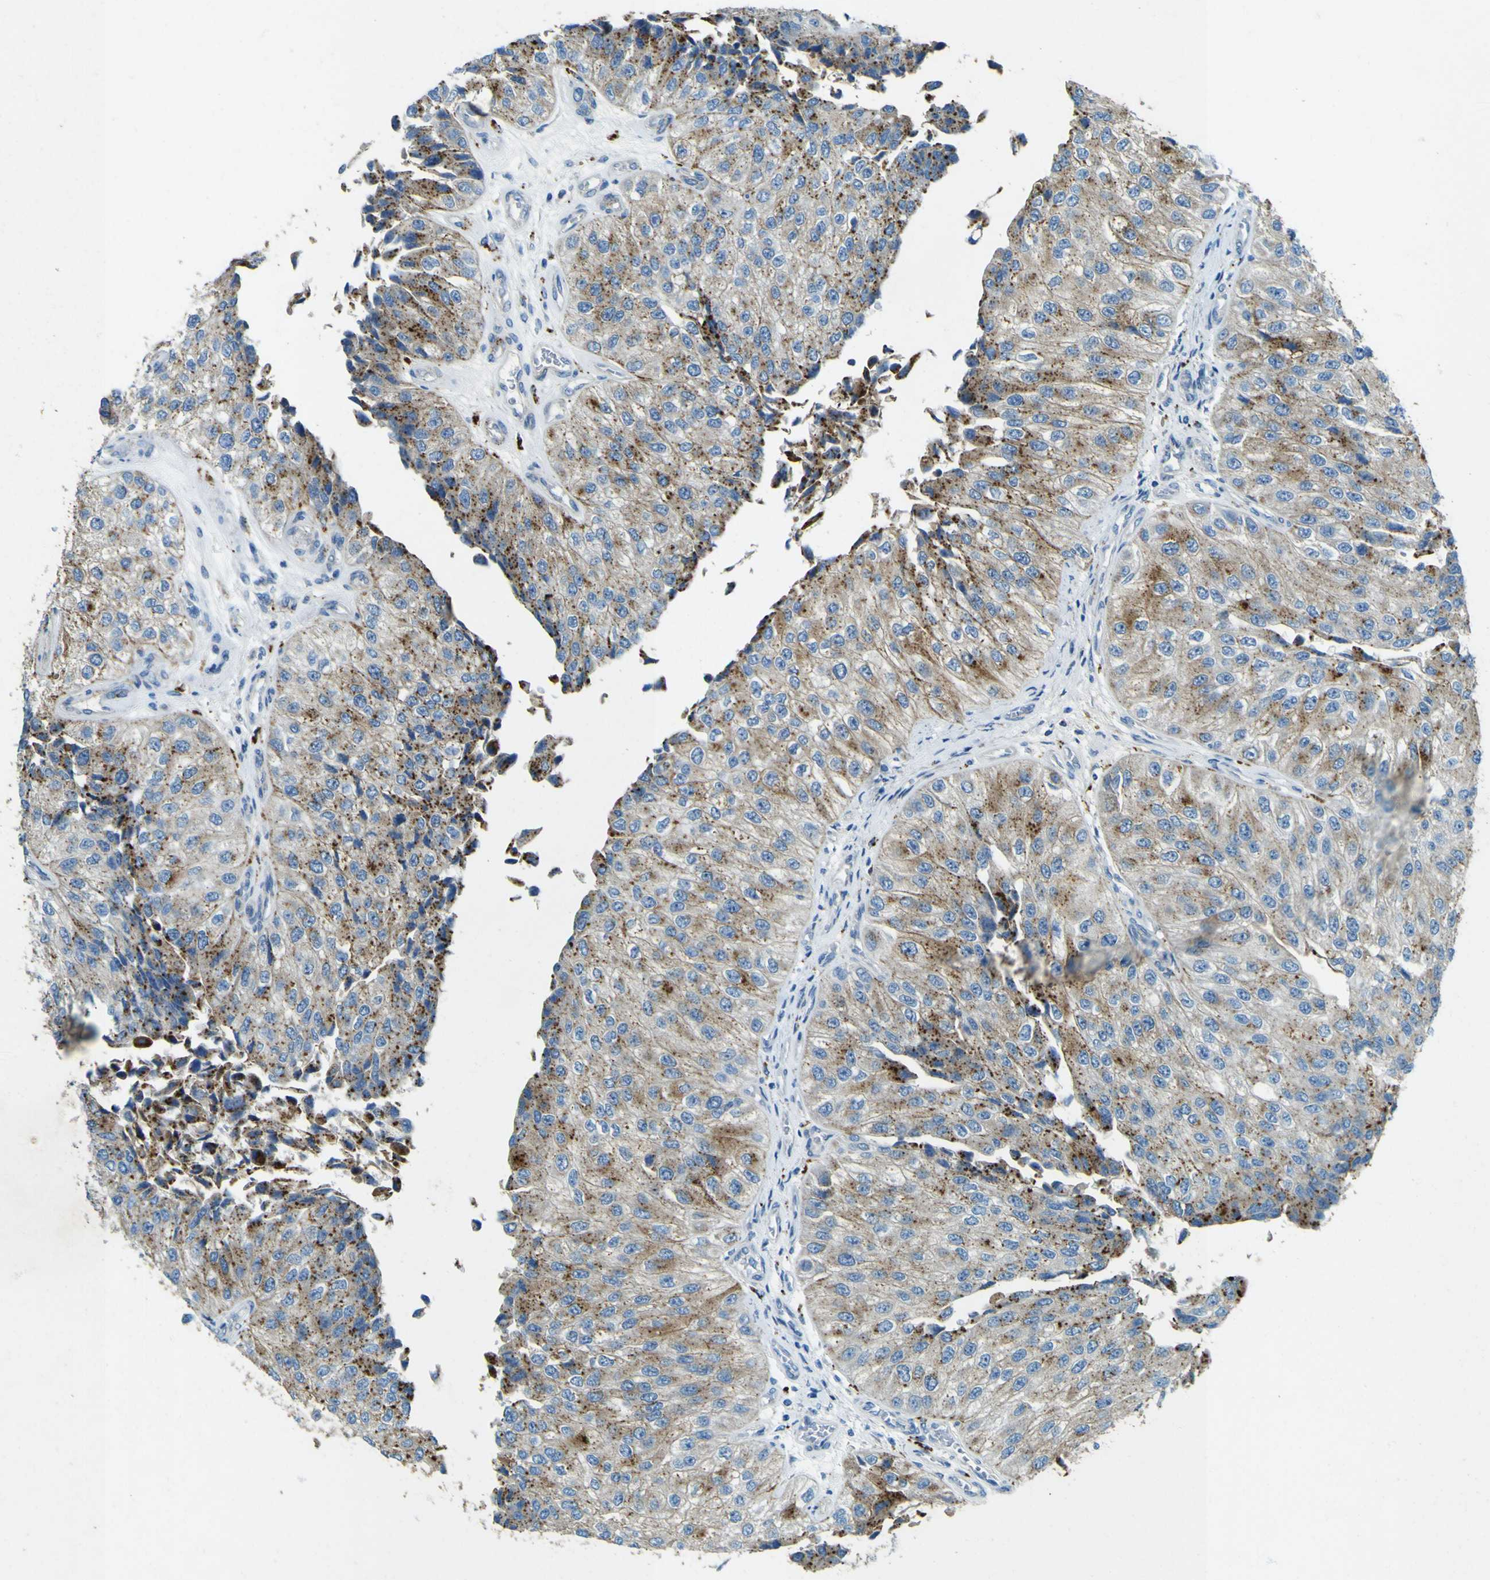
{"staining": {"intensity": "moderate", "quantity": "25%-75%", "location": "cytoplasmic/membranous"}, "tissue": "urothelial cancer", "cell_type": "Tumor cells", "image_type": "cancer", "snomed": [{"axis": "morphology", "description": "Urothelial carcinoma, High grade"}, {"axis": "topography", "description": "Kidney"}, {"axis": "topography", "description": "Urinary bladder"}], "caption": "The photomicrograph demonstrates a brown stain indicating the presence of a protein in the cytoplasmic/membranous of tumor cells in high-grade urothelial carcinoma.", "gene": "PDE9A", "patient": {"sex": "male", "age": 77}}